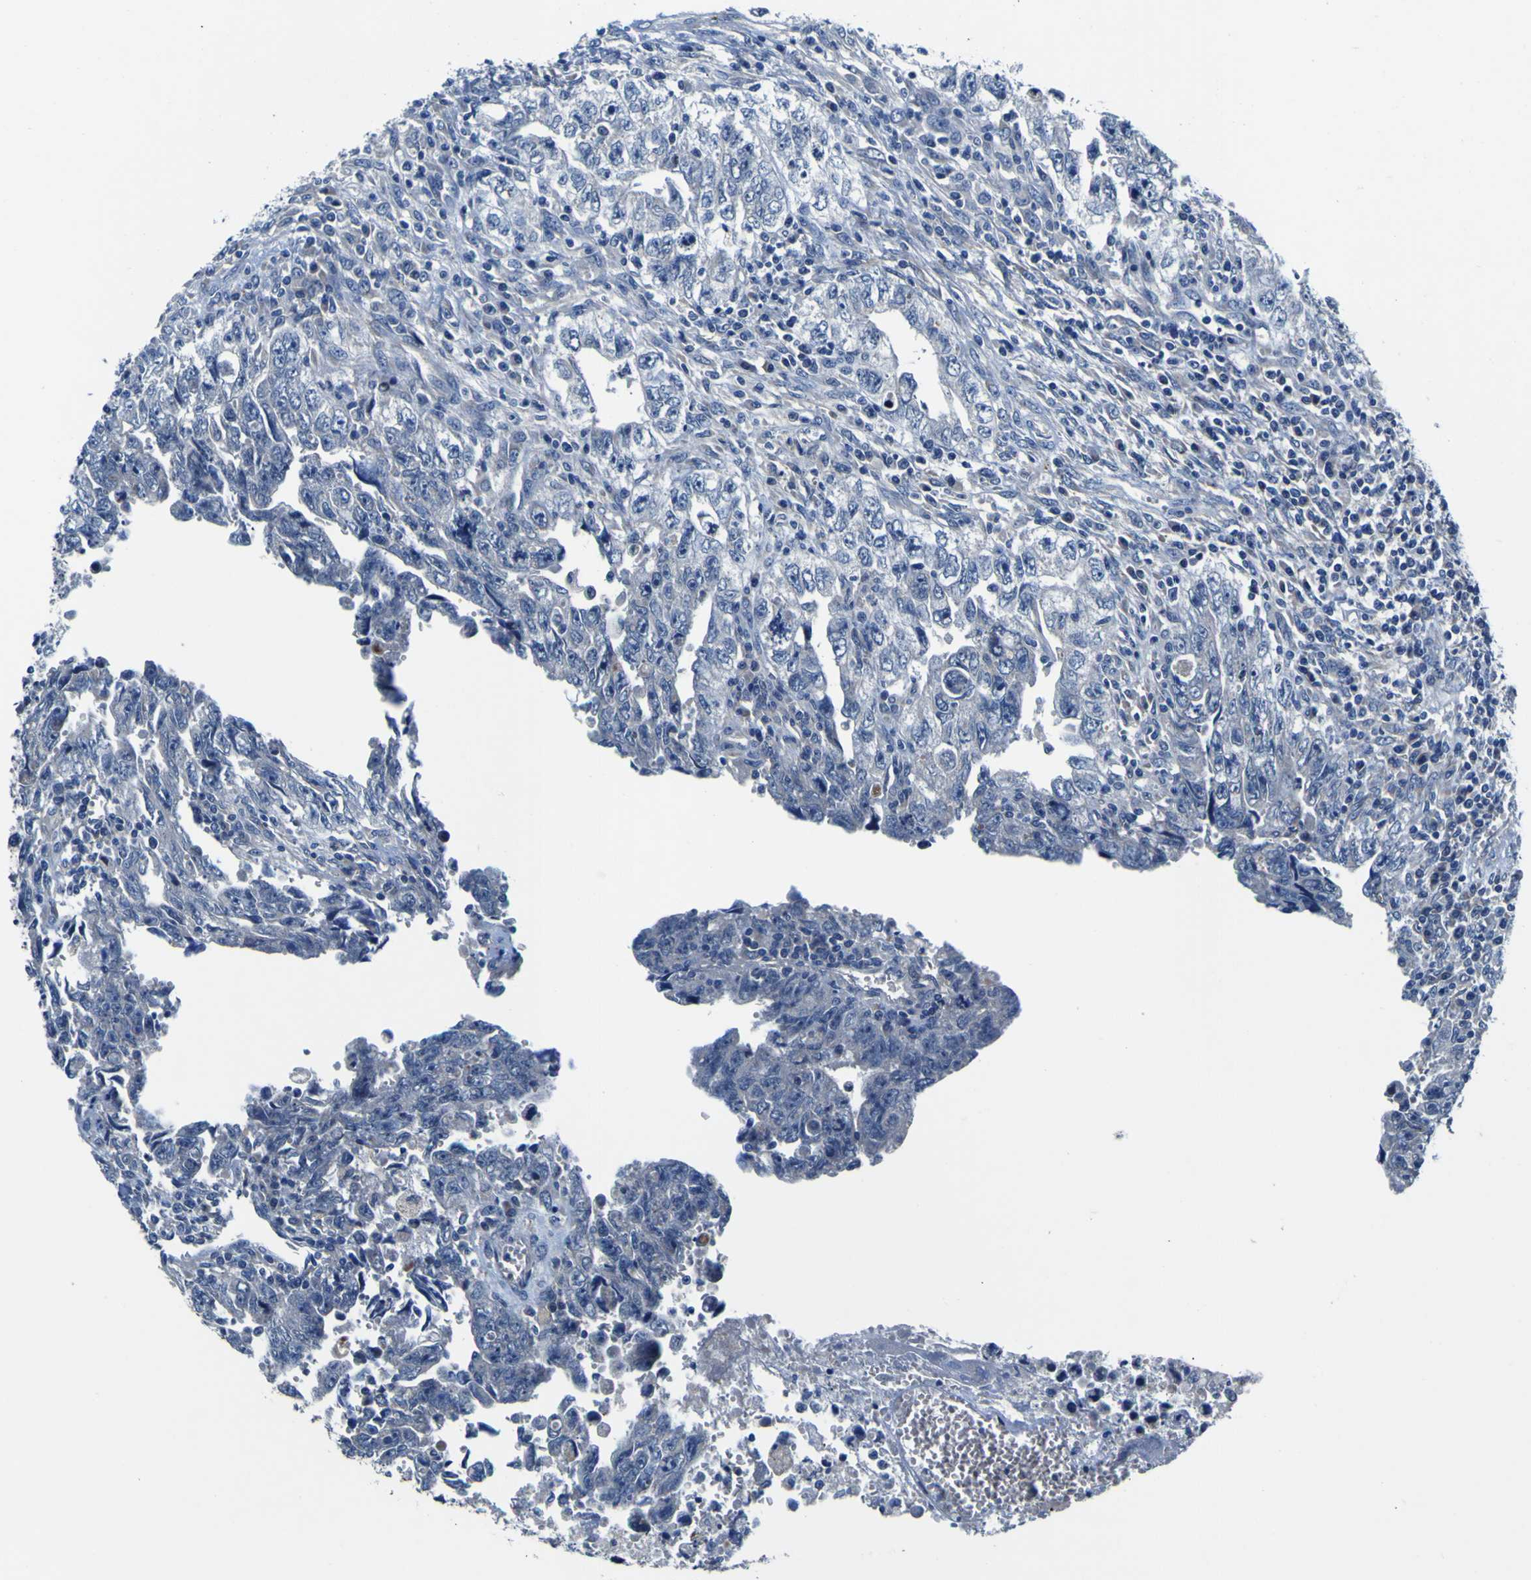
{"staining": {"intensity": "negative", "quantity": "none", "location": "none"}, "tissue": "testis cancer", "cell_type": "Tumor cells", "image_type": "cancer", "snomed": [{"axis": "morphology", "description": "Carcinoma, Embryonal, NOS"}, {"axis": "topography", "description": "Testis"}], "caption": "Immunohistochemistry of embryonal carcinoma (testis) demonstrates no staining in tumor cells.", "gene": "AGAP3", "patient": {"sex": "male", "age": 28}}